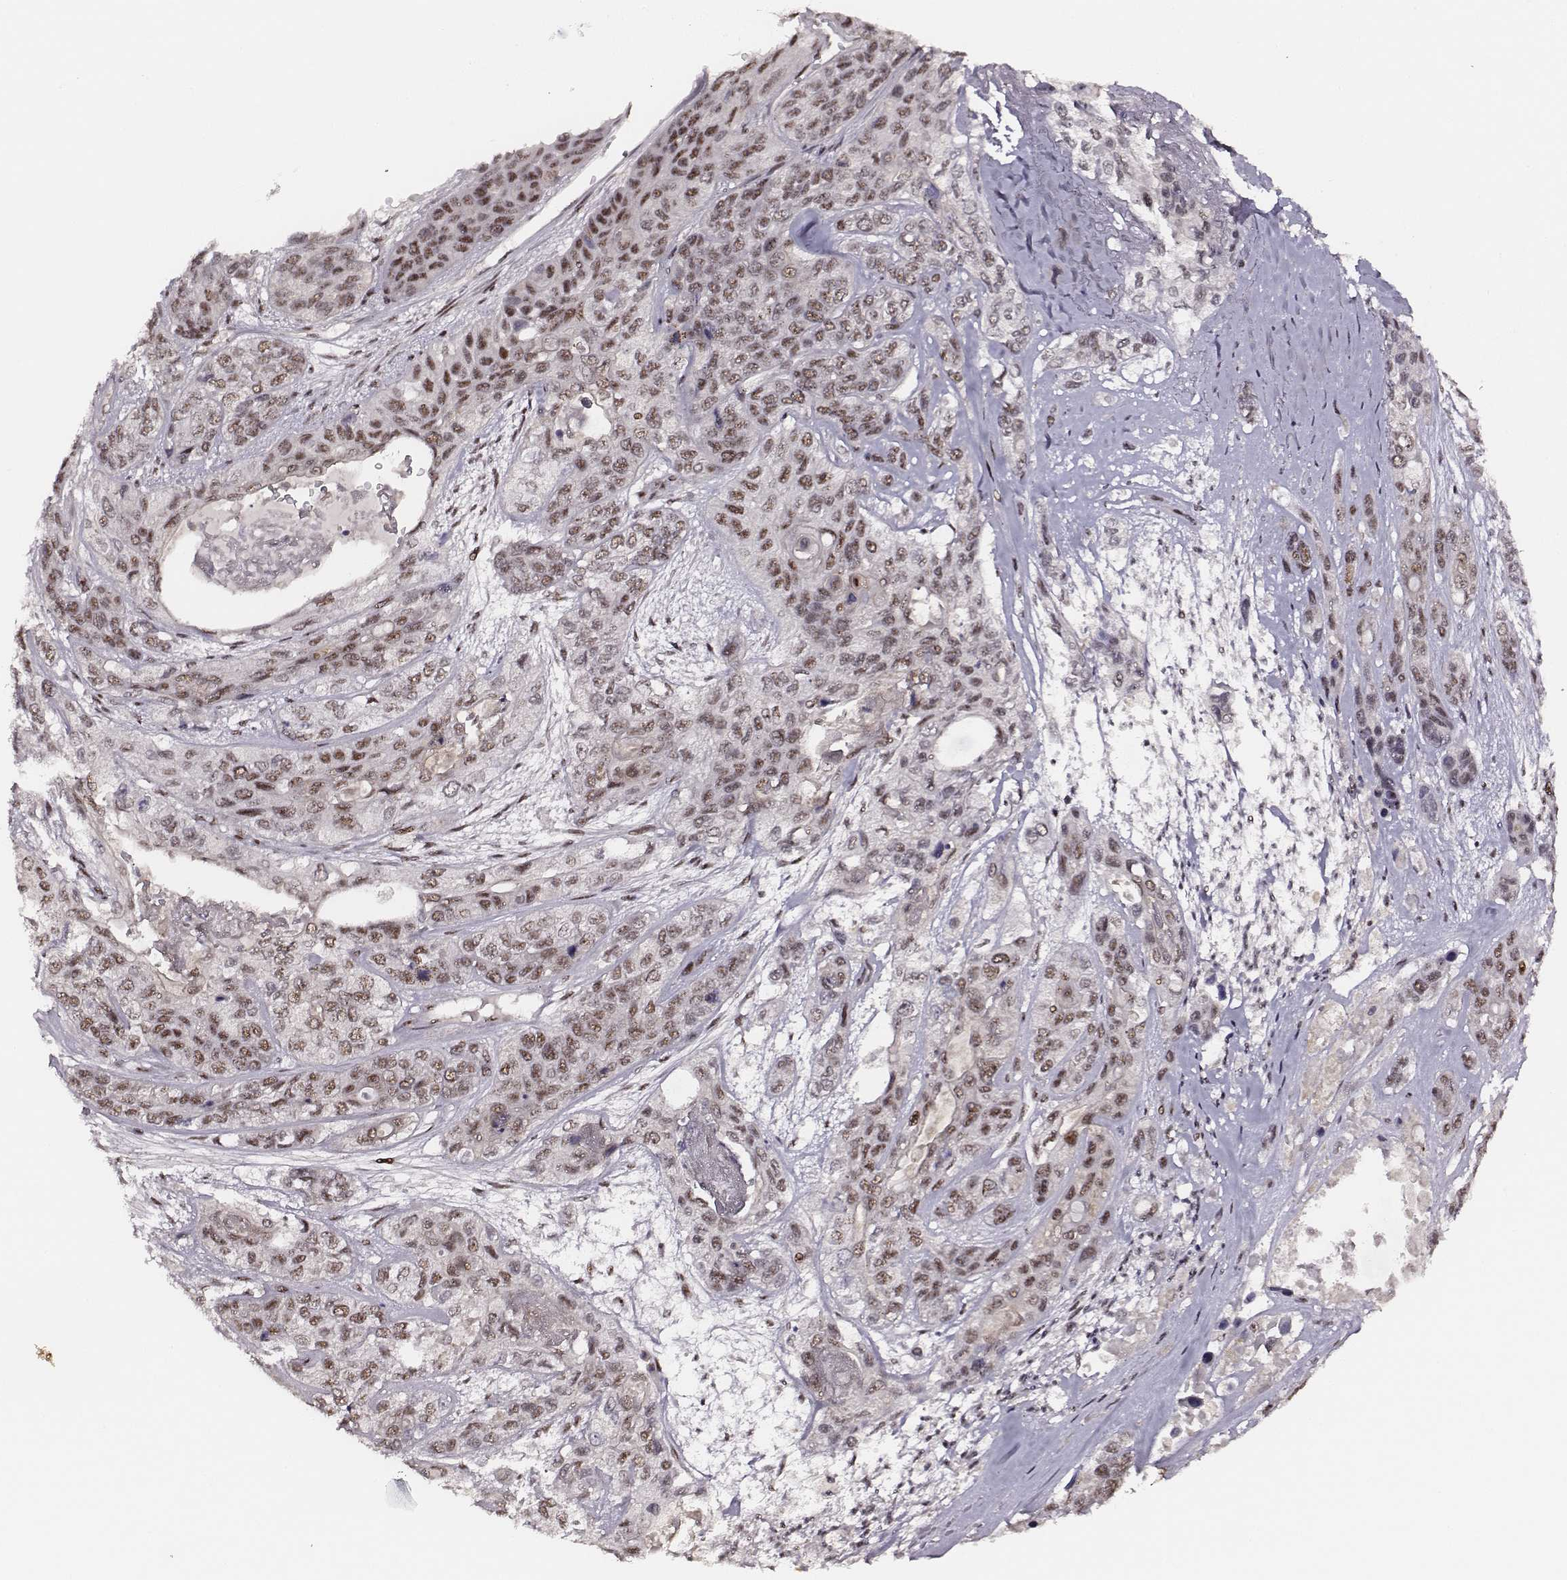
{"staining": {"intensity": "moderate", "quantity": ">75%", "location": "nuclear"}, "tissue": "lung cancer", "cell_type": "Tumor cells", "image_type": "cancer", "snomed": [{"axis": "morphology", "description": "Squamous cell carcinoma, NOS"}, {"axis": "topography", "description": "Lung"}], "caption": "This photomicrograph reveals lung cancer stained with IHC to label a protein in brown. The nuclear of tumor cells show moderate positivity for the protein. Nuclei are counter-stained blue.", "gene": "PPARA", "patient": {"sex": "female", "age": 70}}